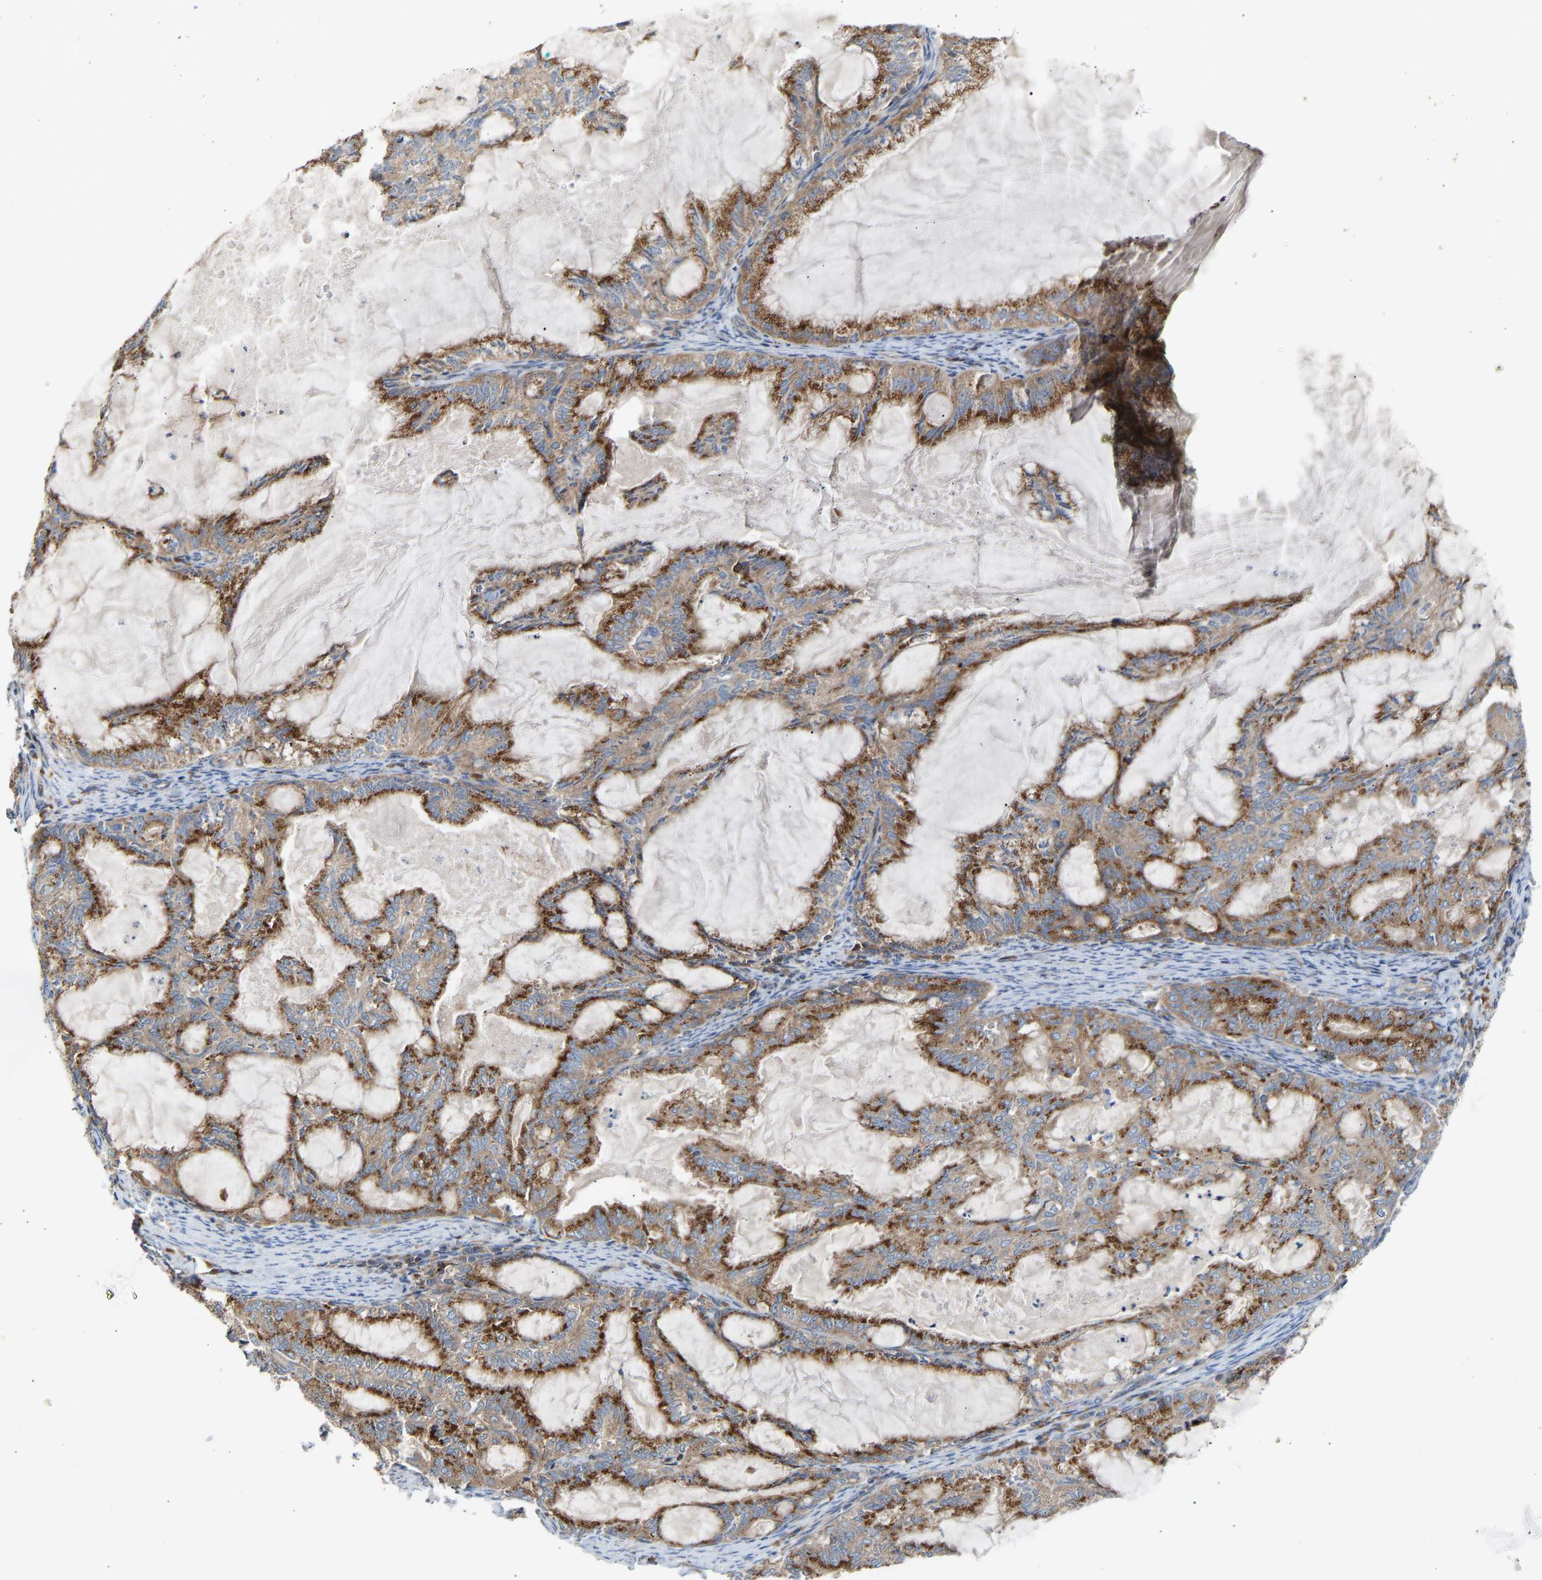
{"staining": {"intensity": "strong", "quantity": ">75%", "location": "cytoplasmic/membranous"}, "tissue": "endometrial cancer", "cell_type": "Tumor cells", "image_type": "cancer", "snomed": [{"axis": "morphology", "description": "Adenocarcinoma, NOS"}, {"axis": "topography", "description": "Endometrium"}], "caption": "Immunohistochemical staining of endometrial cancer reveals high levels of strong cytoplasmic/membranous protein expression in about >75% of tumor cells. (Brightfield microscopy of DAB IHC at high magnification).", "gene": "GCN1", "patient": {"sex": "female", "age": 86}}